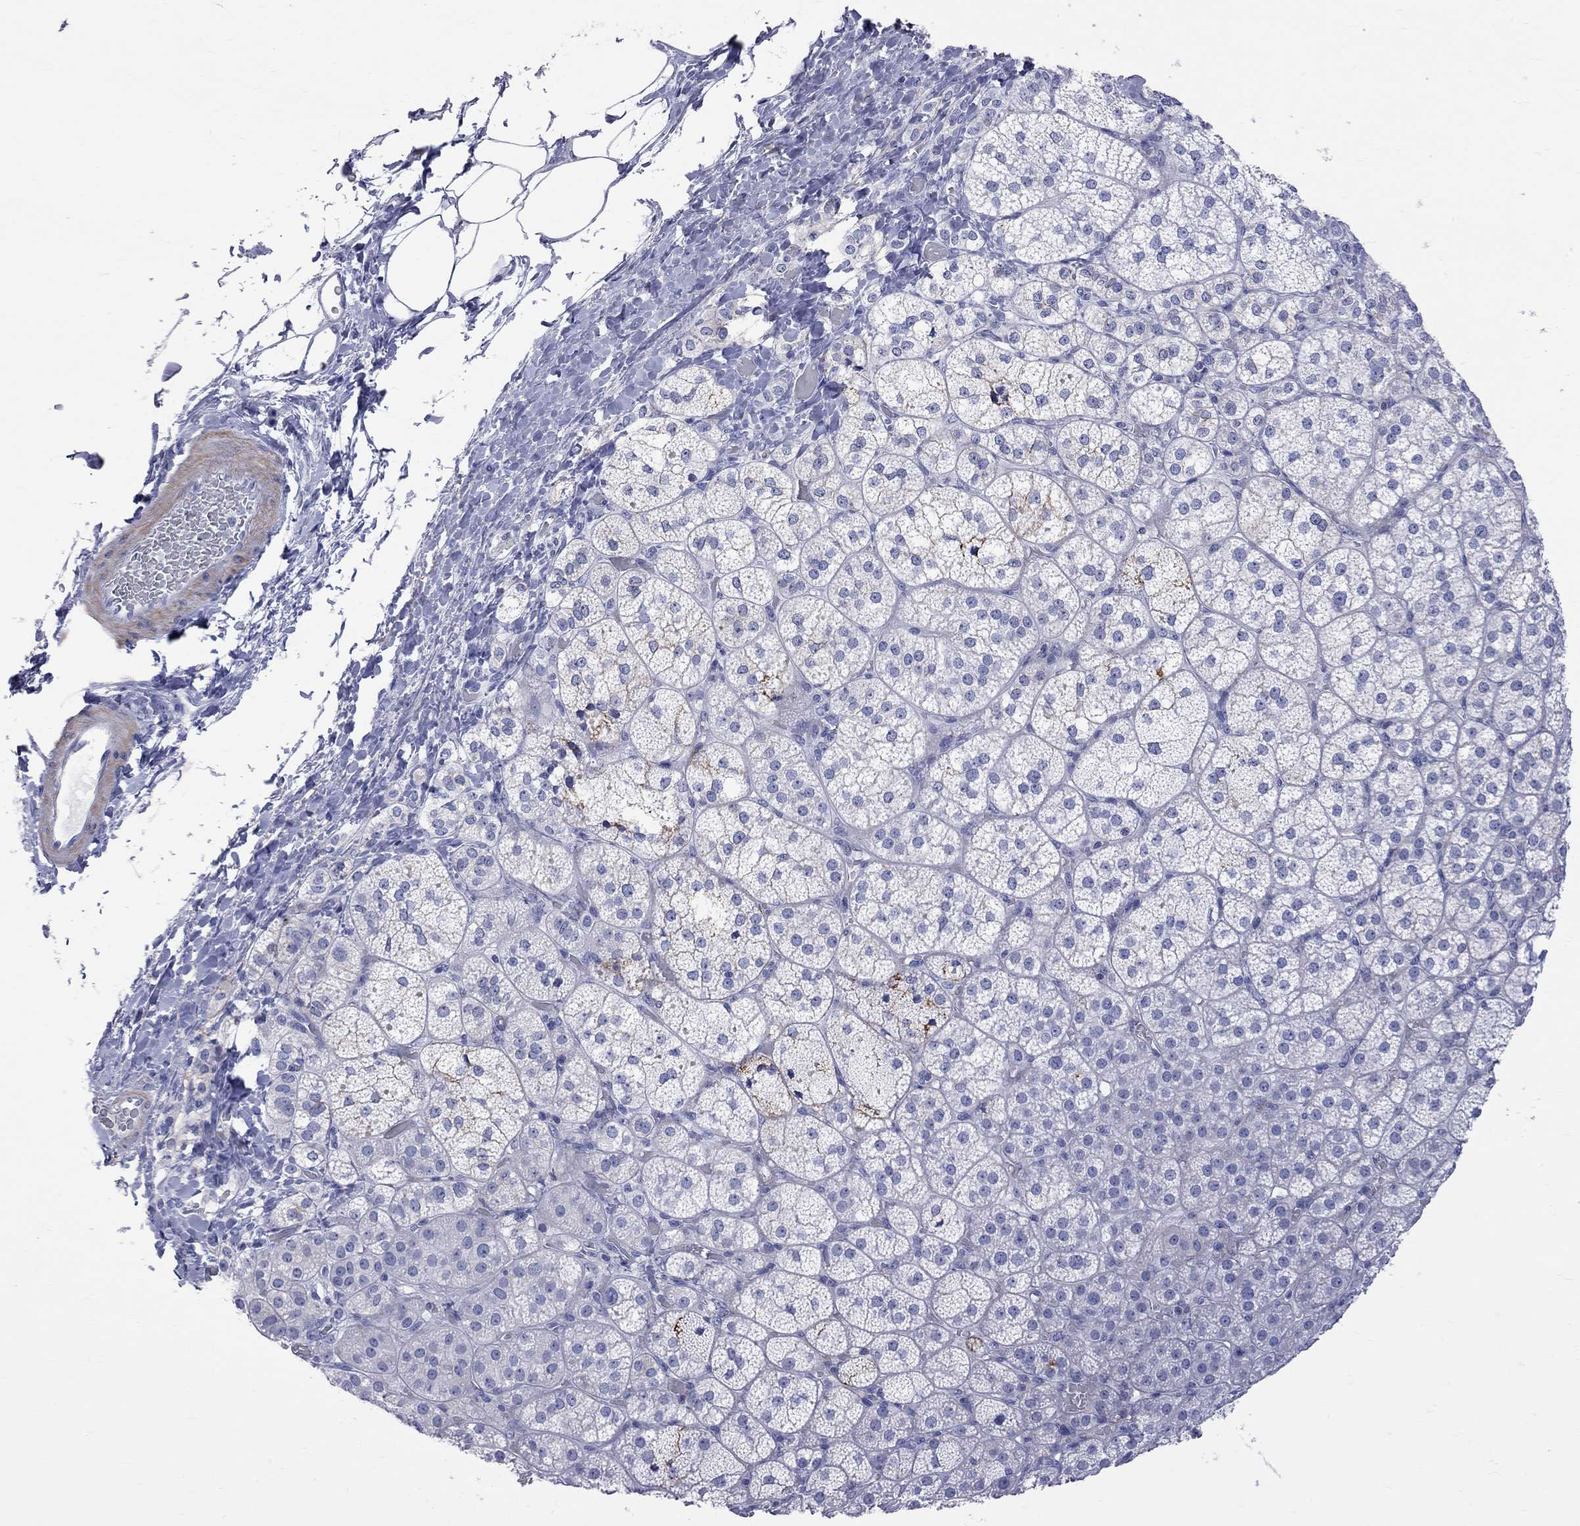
{"staining": {"intensity": "negative", "quantity": "none", "location": "none"}, "tissue": "adrenal gland", "cell_type": "Glandular cells", "image_type": "normal", "snomed": [{"axis": "morphology", "description": "Normal tissue, NOS"}, {"axis": "topography", "description": "Adrenal gland"}], "caption": "This is a photomicrograph of immunohistochemistry staining of benign adrenal gland, which shows no staining in glandular cells.", "gene": "S100A3", "patient": {"sex": "female", "age": 60}}